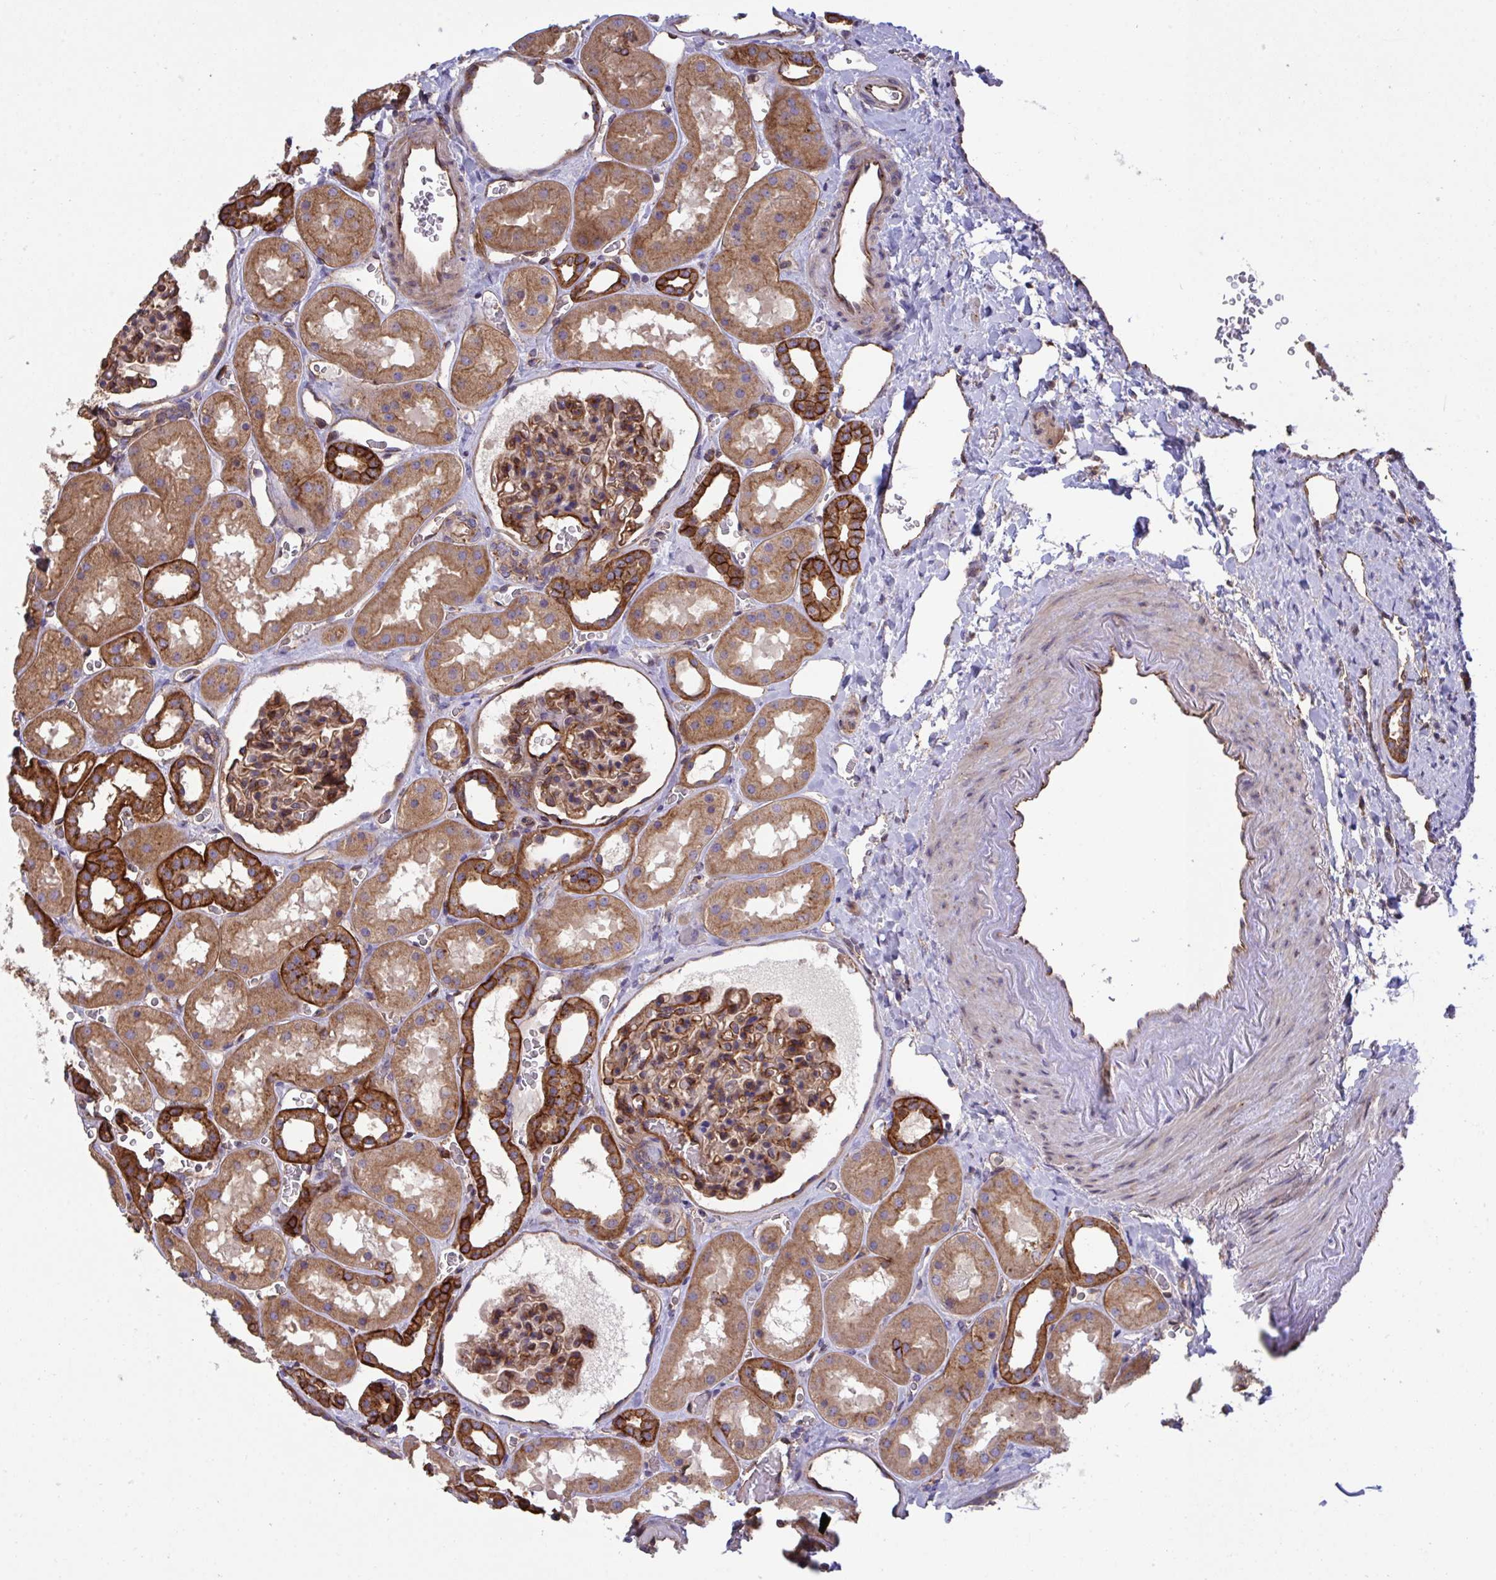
{"staining": {"intensity": "moderate", "quantity": ">75%", "location": "cytoplasmic/membranous"}, "tissue": "kidney", "cell_type": "Cells in glomeruli", "image_type": "normal", "snomed": [{"axis": "morphology", "description": "Normal tissue, NOS"}, {"axis": "topography", "description": "Kidney"}], "caption": "Immunohistochemistry (IHC) micrograph of unremarkable human kidney stained for a protein (brown), which reveals medium levels of moderate cytoplasmic/membranous expression in about >75% of cells in glomeruli.", "gene": "C4orf36", "patient": {"sex": "female", "age": 41}}